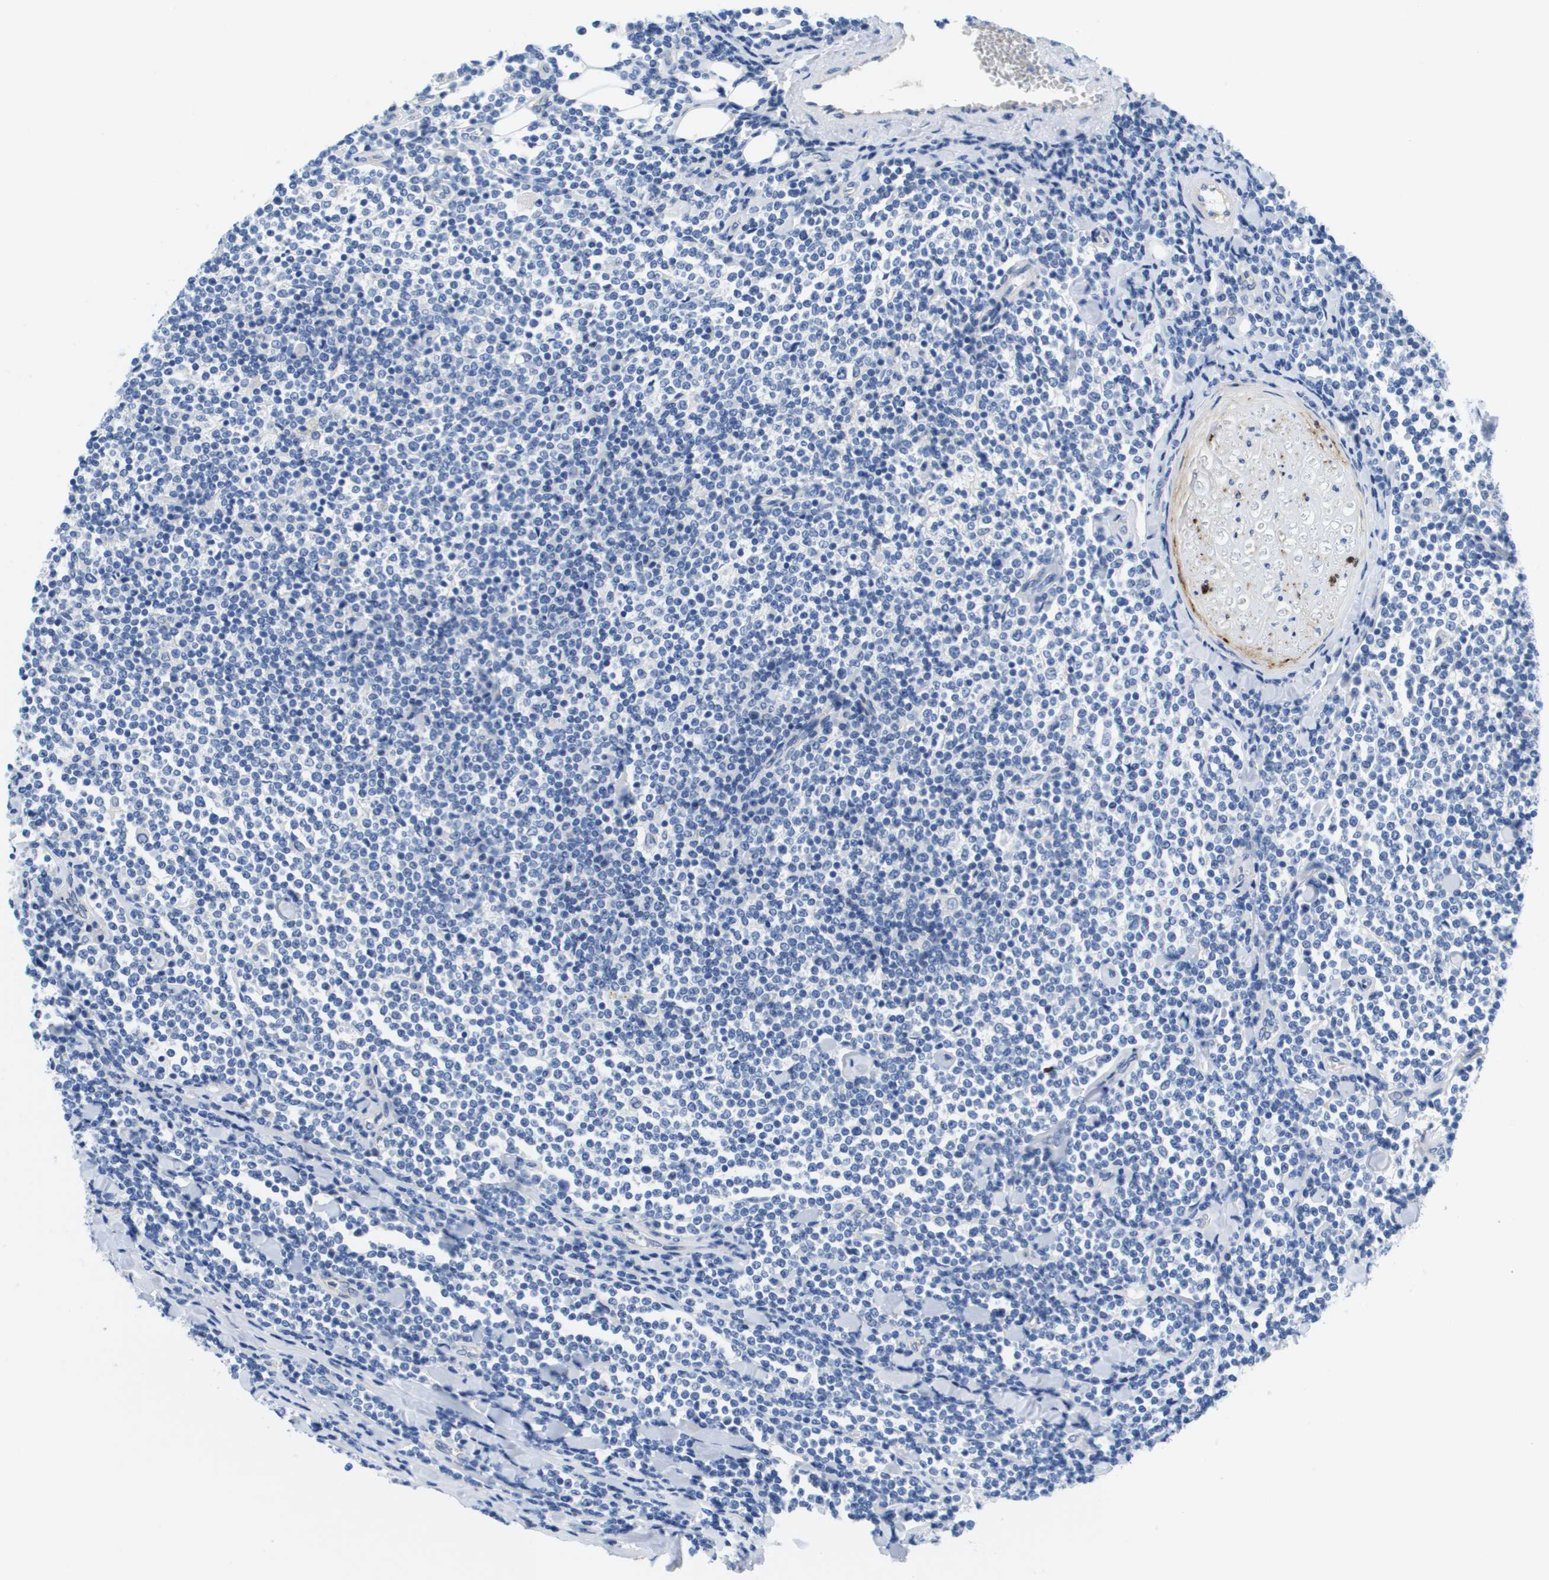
{"staining": {"intensity": "negative", "quantity": "none", "location": "none"}, "tissue": "lymphoma", "cell_type": "Tumor cells", "image_type": "cancer", "snomed": [{"axis": "morphology", "description": "Malignant lymphoma, non-Hodgkin's type, Low grade"}, {"axis": "topography", "description": "Lymph node"}], "caption": "Photomicrograph shows no protein expression in tumor cells of lymphoma tissue.", "gene": "APOA1", "patient": {"sex": "male", "age": 83}}